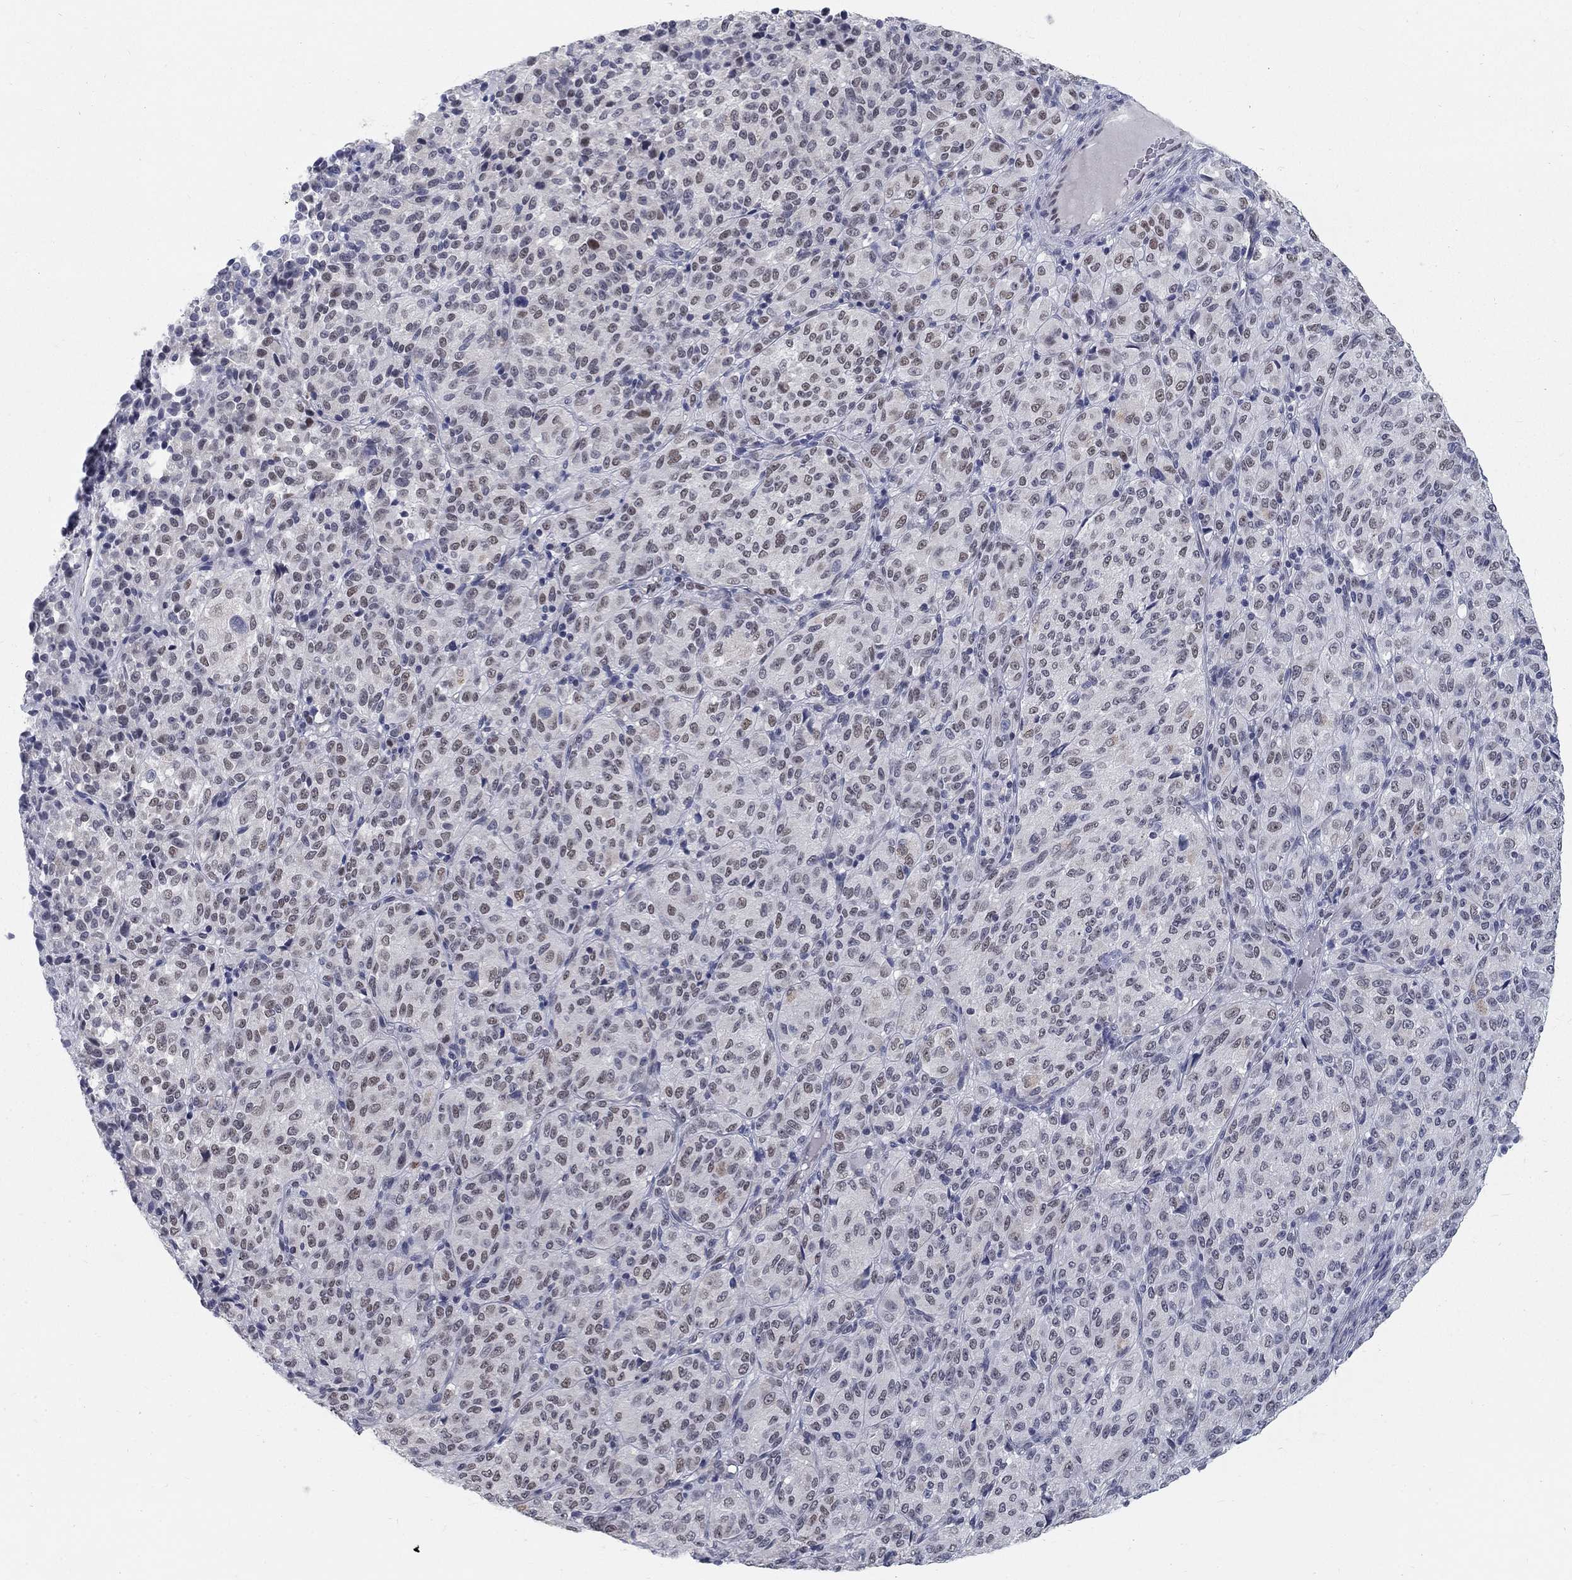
{"staining": {"intensity": "negative", "quantity": "none", "location": "none"}, "tissue": "melanoma", "cell_type": "Tumor cells", "image_type": "cancer", "snomed": [{"axis": "morphology", "description": "Malignant melanoma, Metastatic site"}, {"axis": "topography", "description": "Brain"}], "caption": "Malignant melanoma (metastatic site) stained for a protein using immunohistochemistry (IHC) reveals no expression tumor cells.", "gene": "GCFC2", "patient": {"sex": "female", "age": 56}}